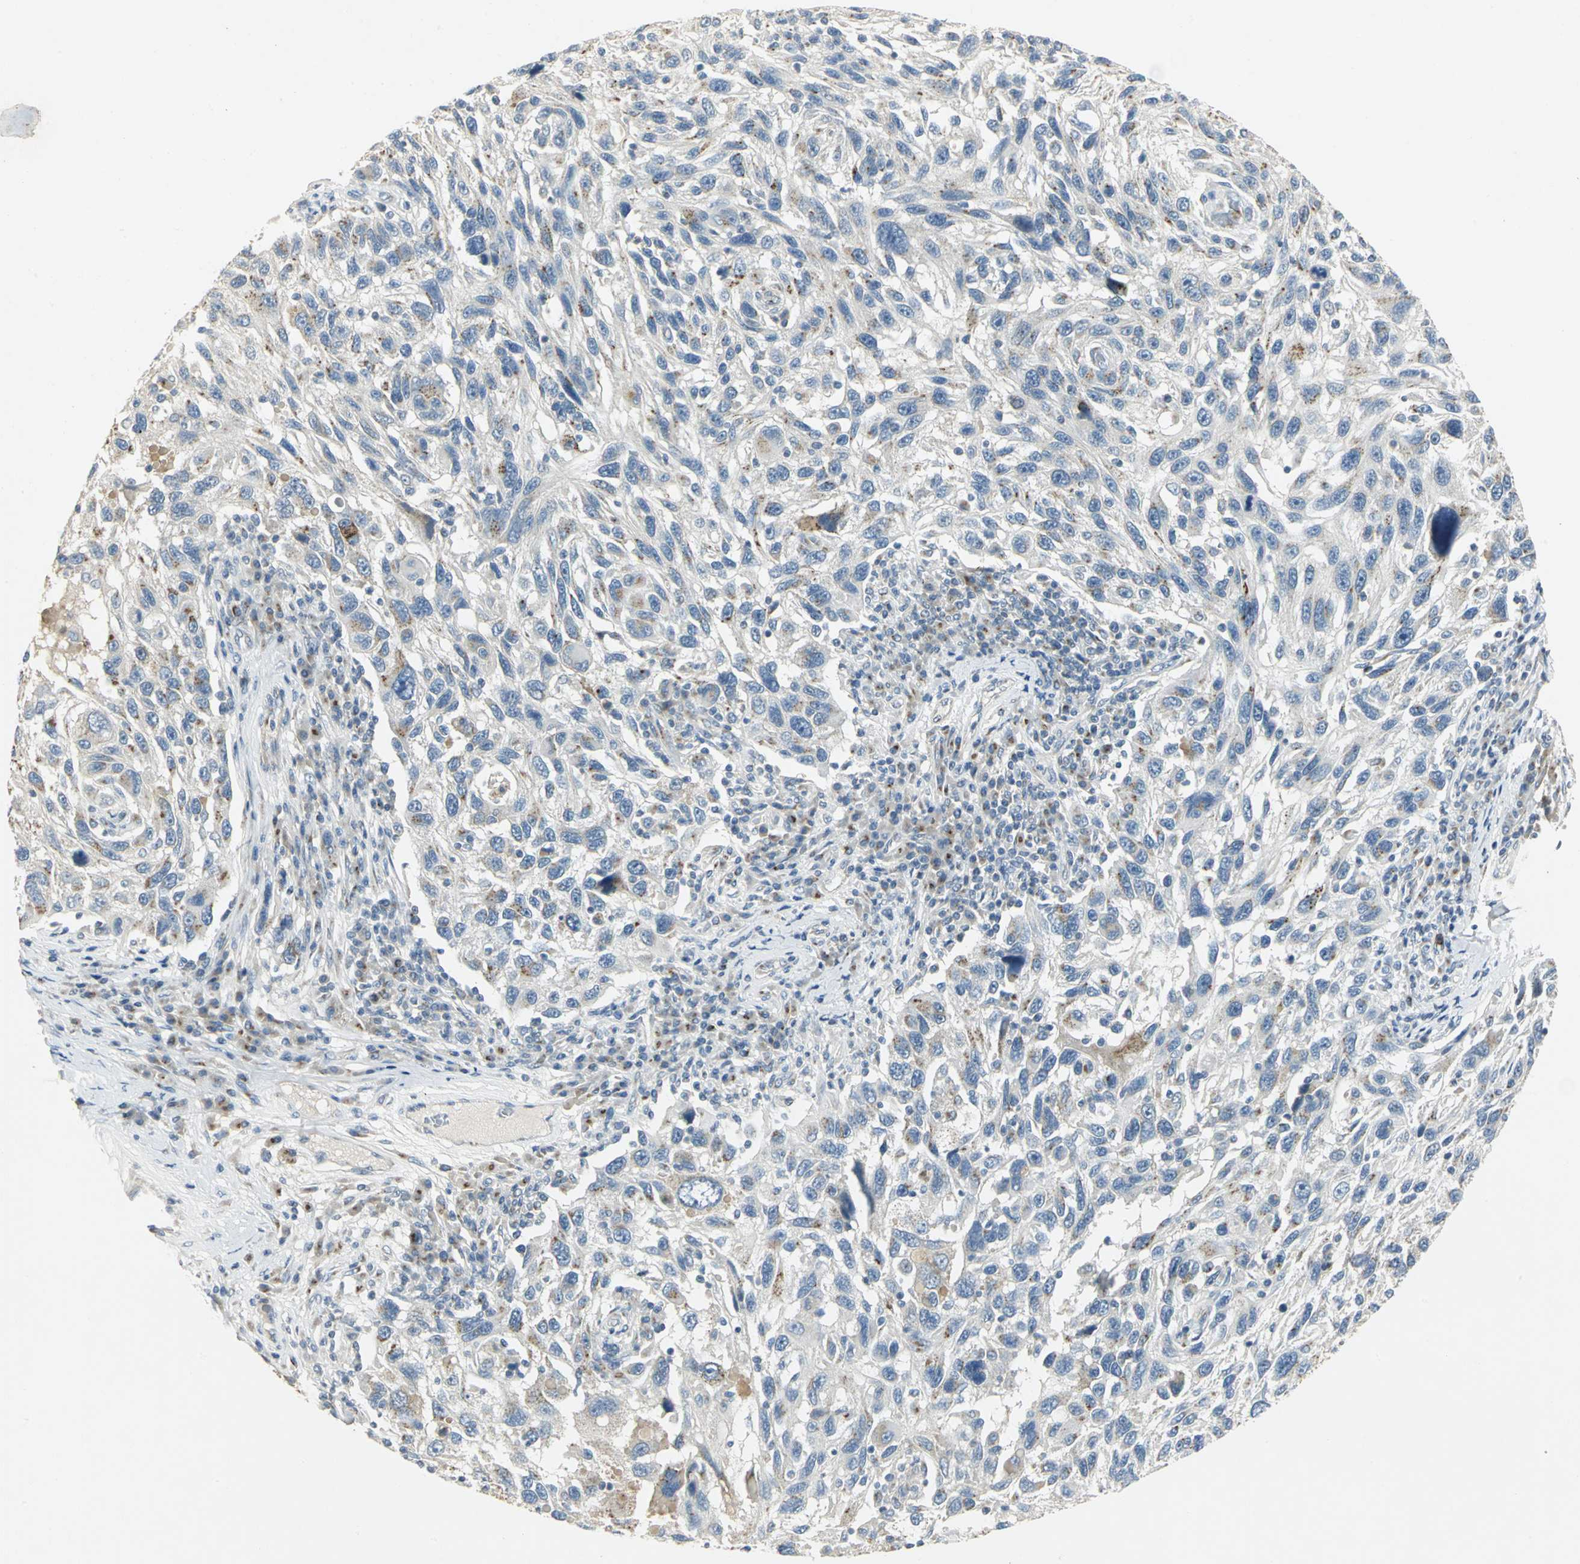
{"staining": {"intensity": "negative", "quantity": "none", "location": "none"}, "tissue": "melanoma", "cell_type": "Tumor cells", "image_type": "cancer", "snomed": [{"axis": "morphology", "description": "Malignant melanoma, NOS"}, {"axis": "topography", "description": "Skin"}], "caption": "Immunohistochemical staining of malignant melanoma displays no significant expression in tumor cells.", "gene": "TM9SF2", "patient": {"sex": "male", "age": 53}}